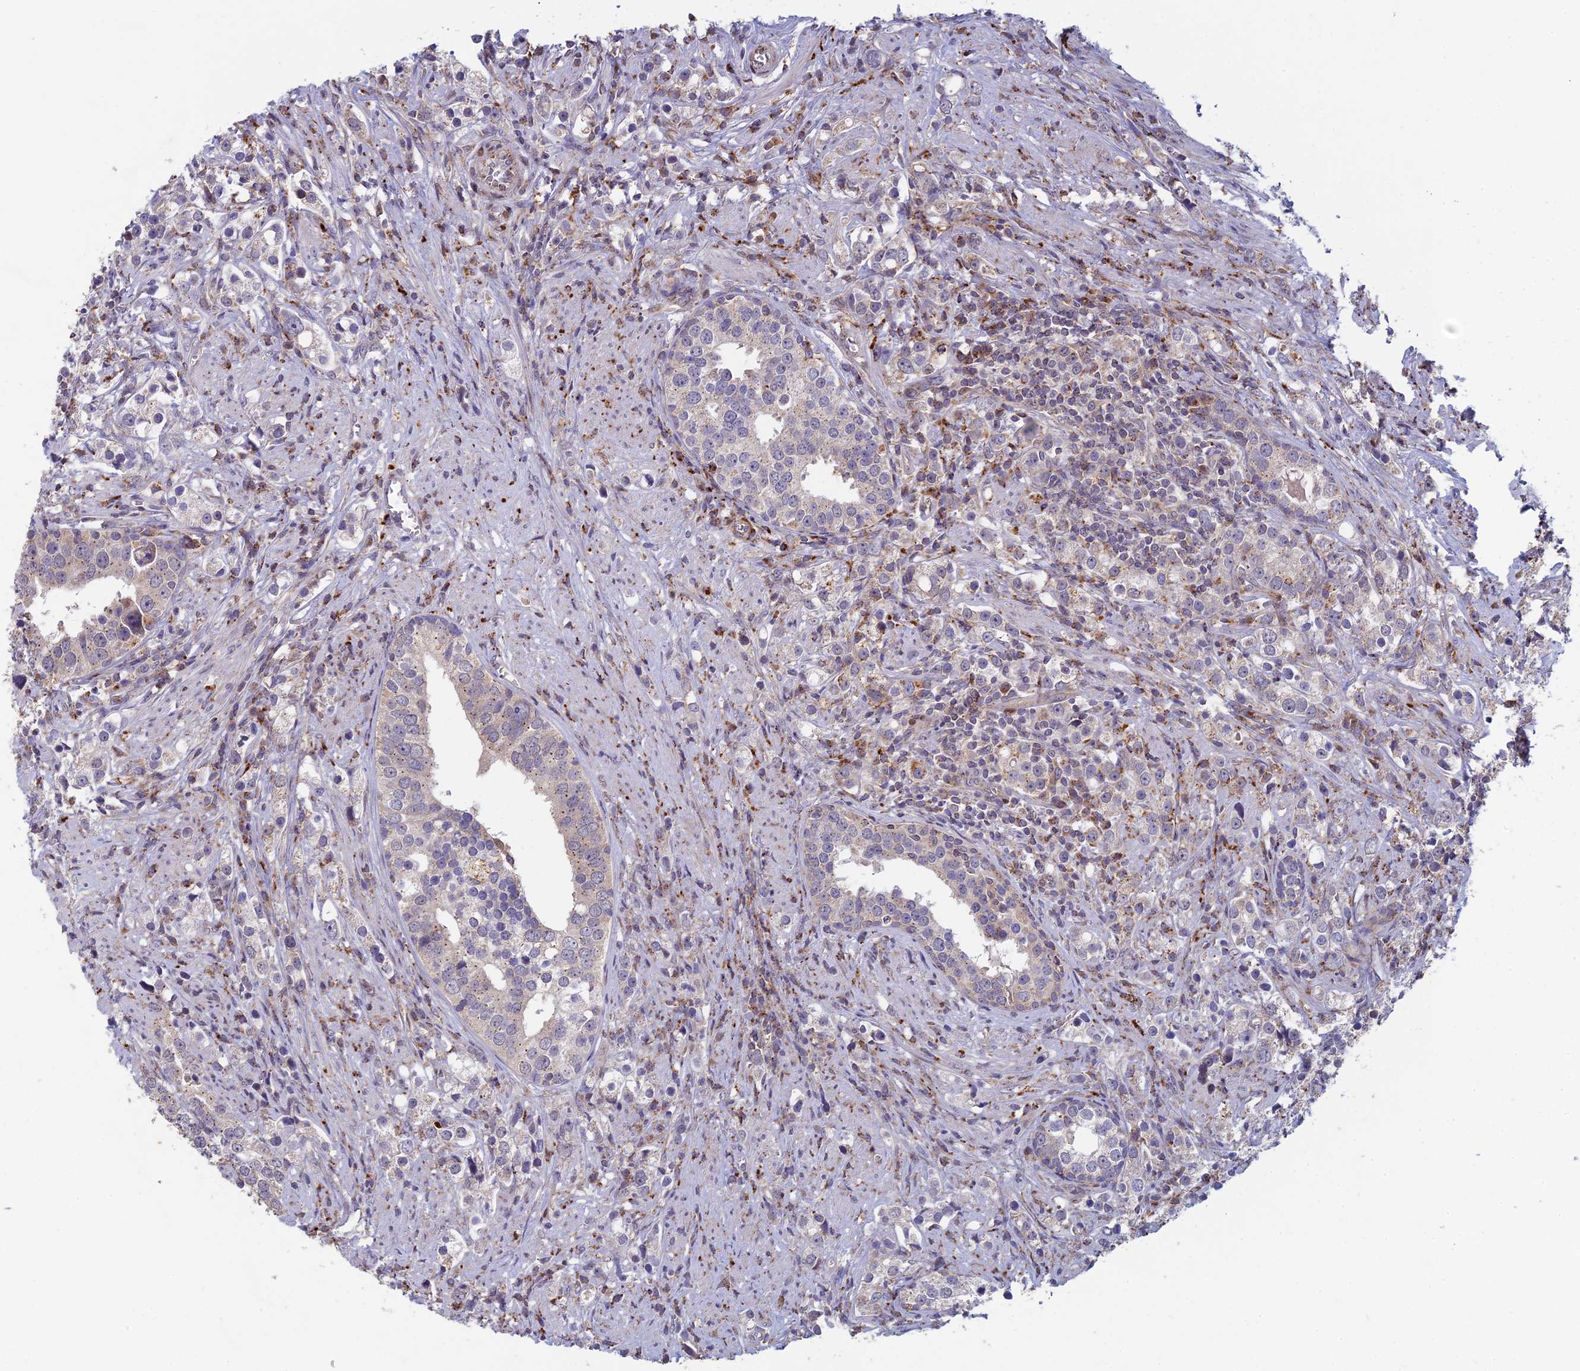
{"staining": {"intensity": "moderate", "quantity": "<25%", "location": "cytoplasmic/membranous"}, "tissue": "prostate cancer", "cell_type": "Tumor cells", "image_type": "cancer", "snomed": [{"axis": "morphology", "description": "Adenocarcinoma, High grade"}, {"axis": "topography", "description": "Prostate"}], "caption": "DAB (3,3'-diaminobenzidine) immunohistochemical staining of human prostate adenocarcinoma (high-grade) exhibits moderate cytoplasmic/membranous protein expression in about <25% of tumor cells.", "gene": "FOXS1", "patient": {"sex": "male", "age": 71}}